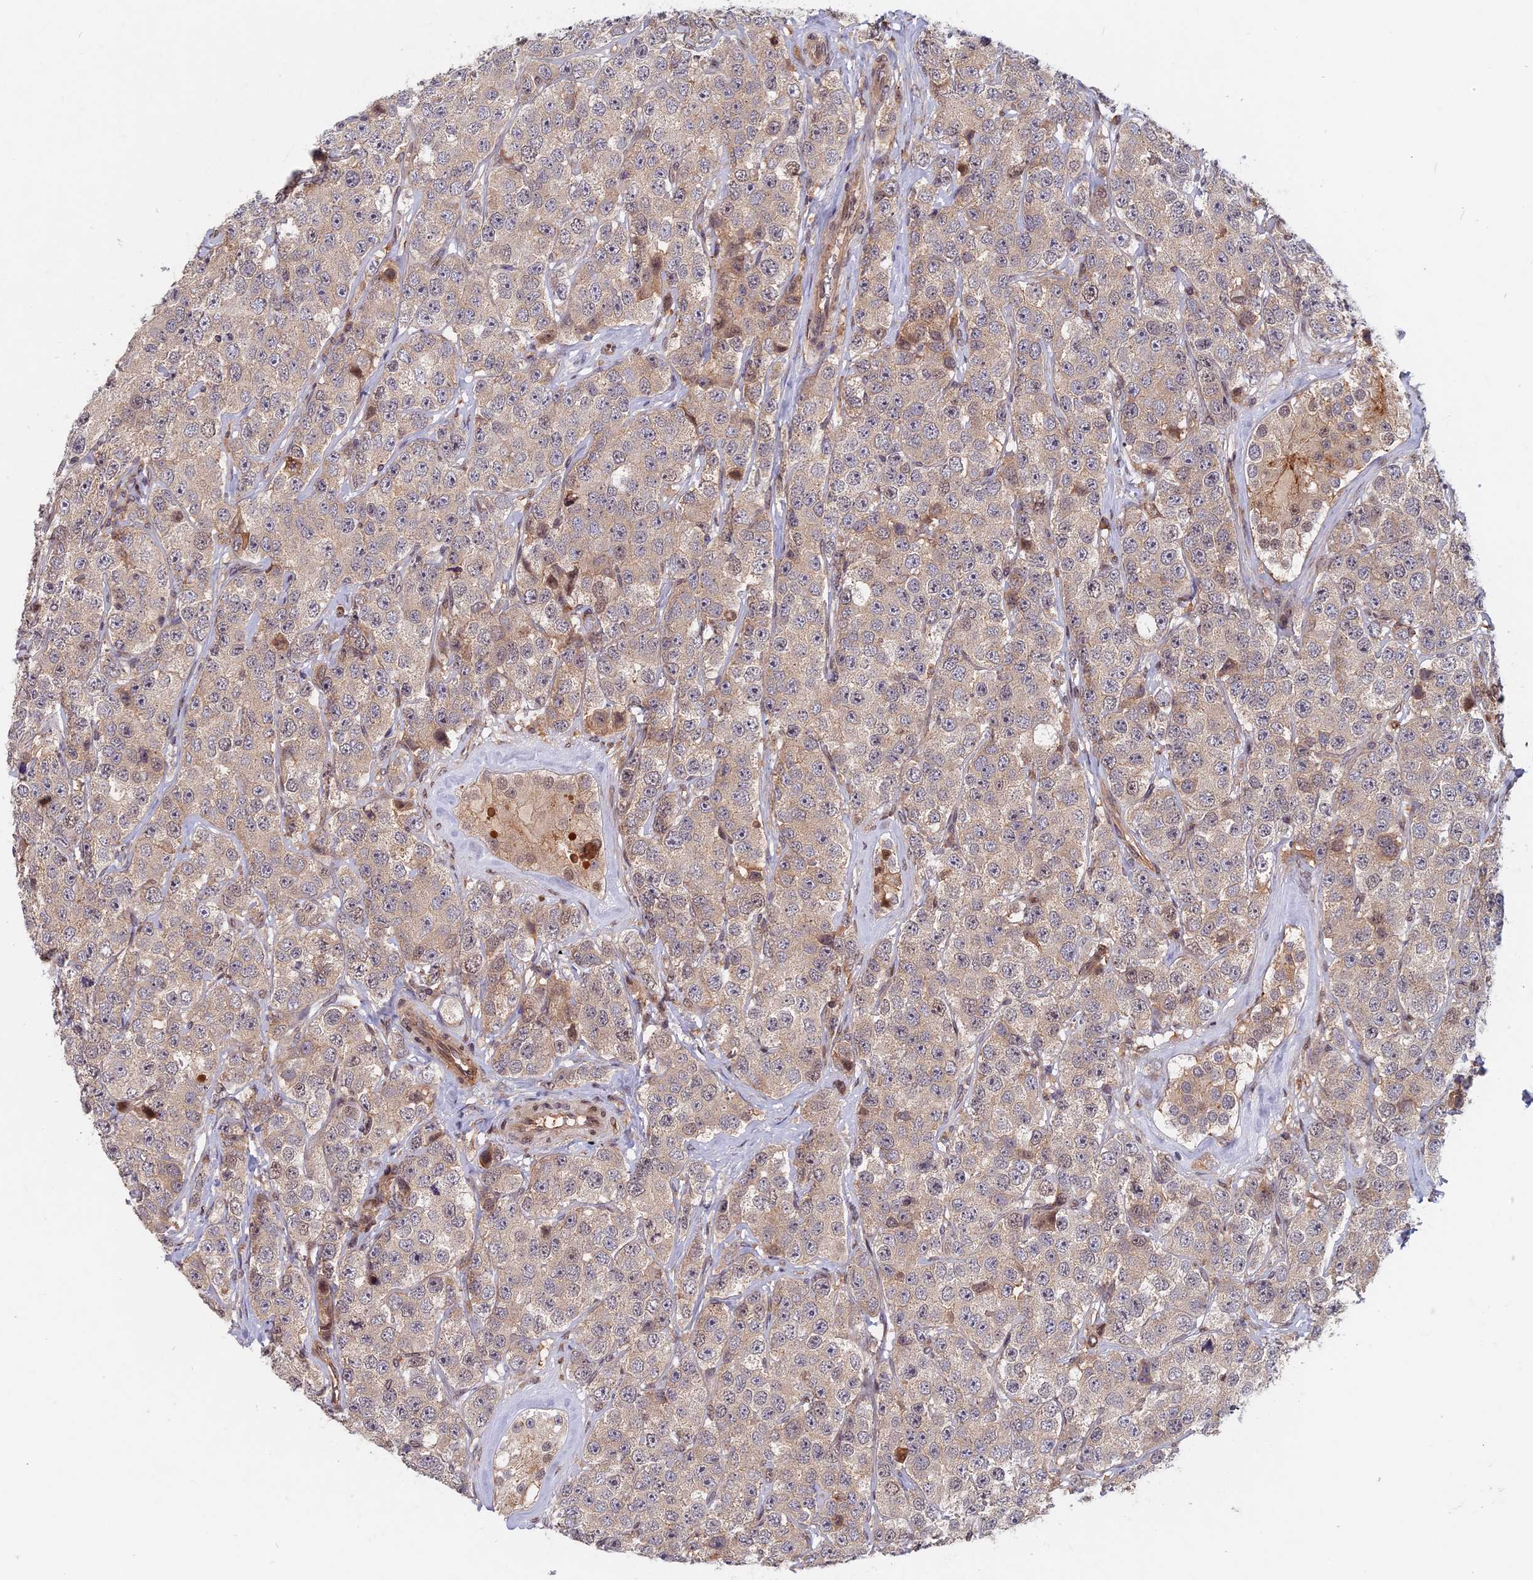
{"staining": {"intensity": "weak", "quantity": "<25%", "location": "cytoplasmic/membranous"}, "tissue": "testis cancer", "cell_type": "Tumor cells", "image_type": "cancer", "snomed": [{"axis": "morphology", "description": "Seminoma, NOS"}, {"axis": "topography", "description": "Testis"}], "caption": "The IHC photomicrograph has no significant staining in tumor cells of testis seminoma tissue. (DAB IHC visualized using brightfield microscopy, high magnification).", "gene": "SPG11", "patient": {"sex": "male", "age": 28}}